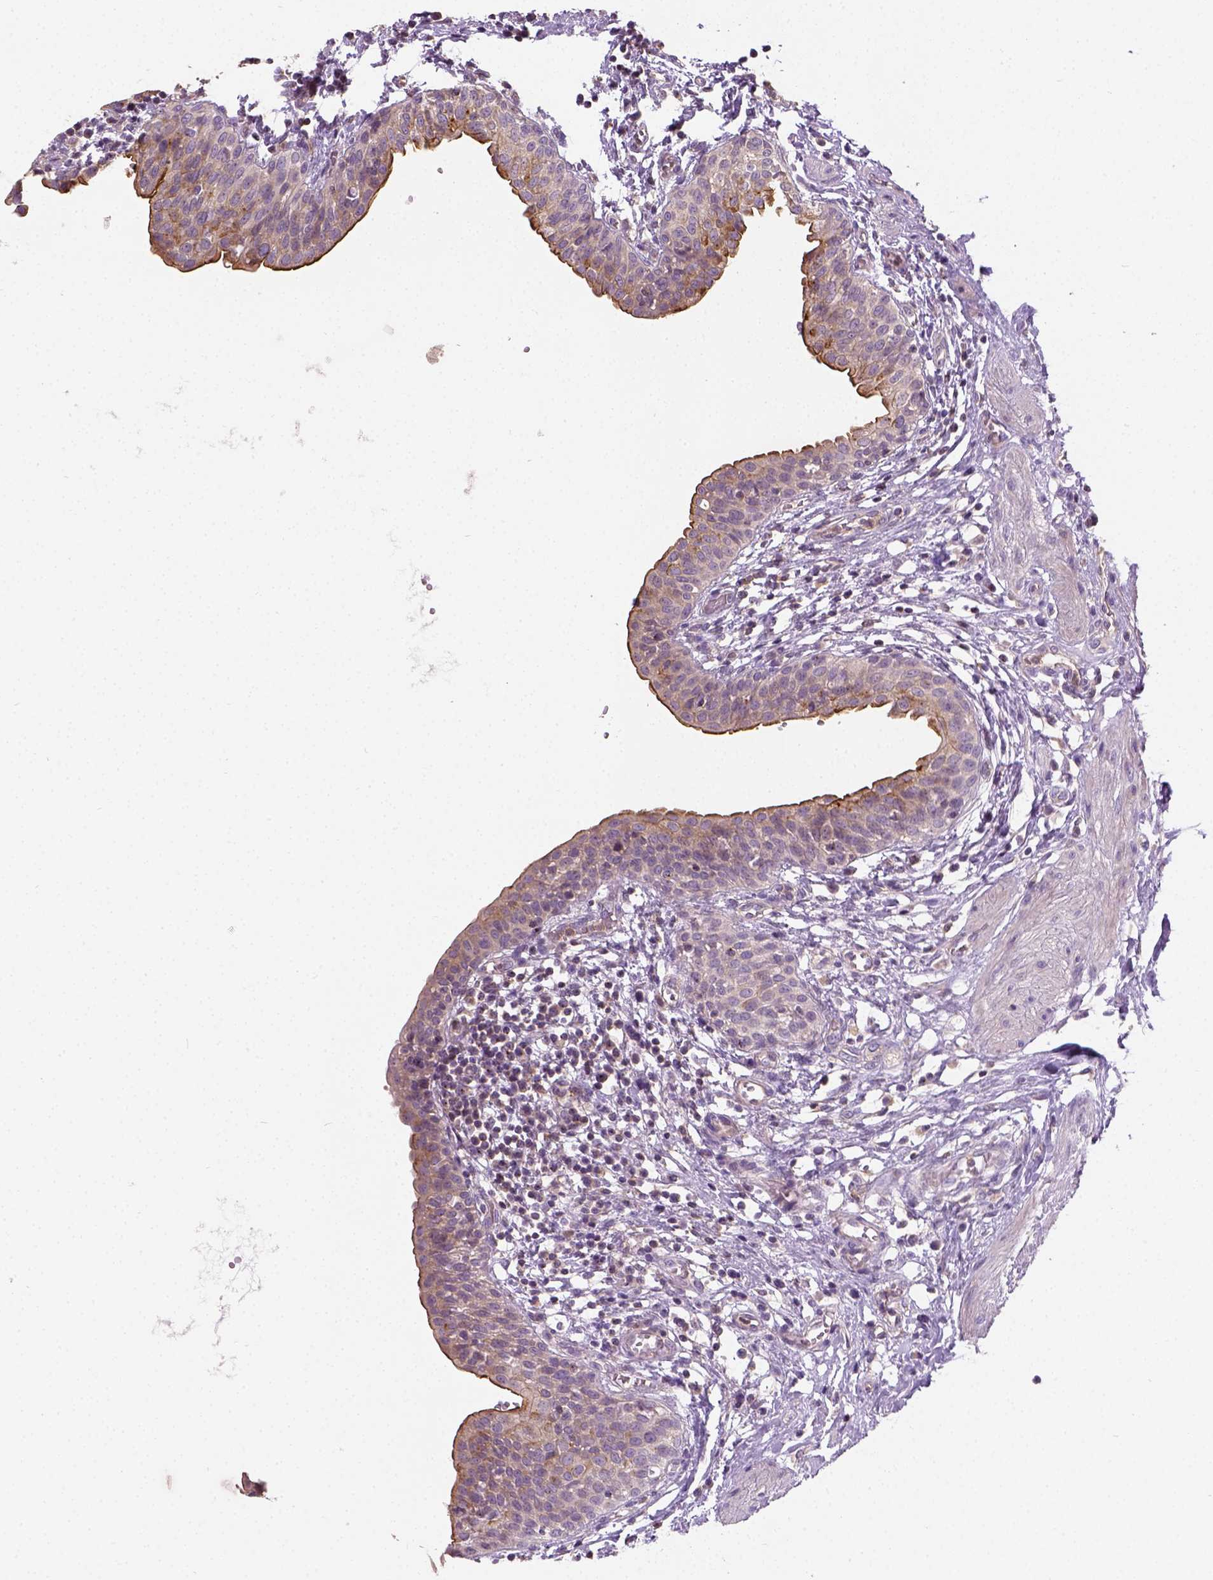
{"staining": {"intensity": "moderate", "quantity": "25%-75%", "location": "cytoplasmic/membranous"}, "tissue": "urinary bladder", "cell_type": "Urothelial cells", "image_type": "normal", "snomed": [{"axis": "morphology", "description": "Normal tissue, NOS"}, {"axis": "topography", "description": "Urinary bladder"}], "caption": "This histopathology image reveals IHC staining of benign urinary bladder, with medium moderate cytoplasmic/membranous positivity in about 25%-75% of urothelial cells.", "gene": "CRACR2A", "patient": {"sex": "male", "age": 55}}